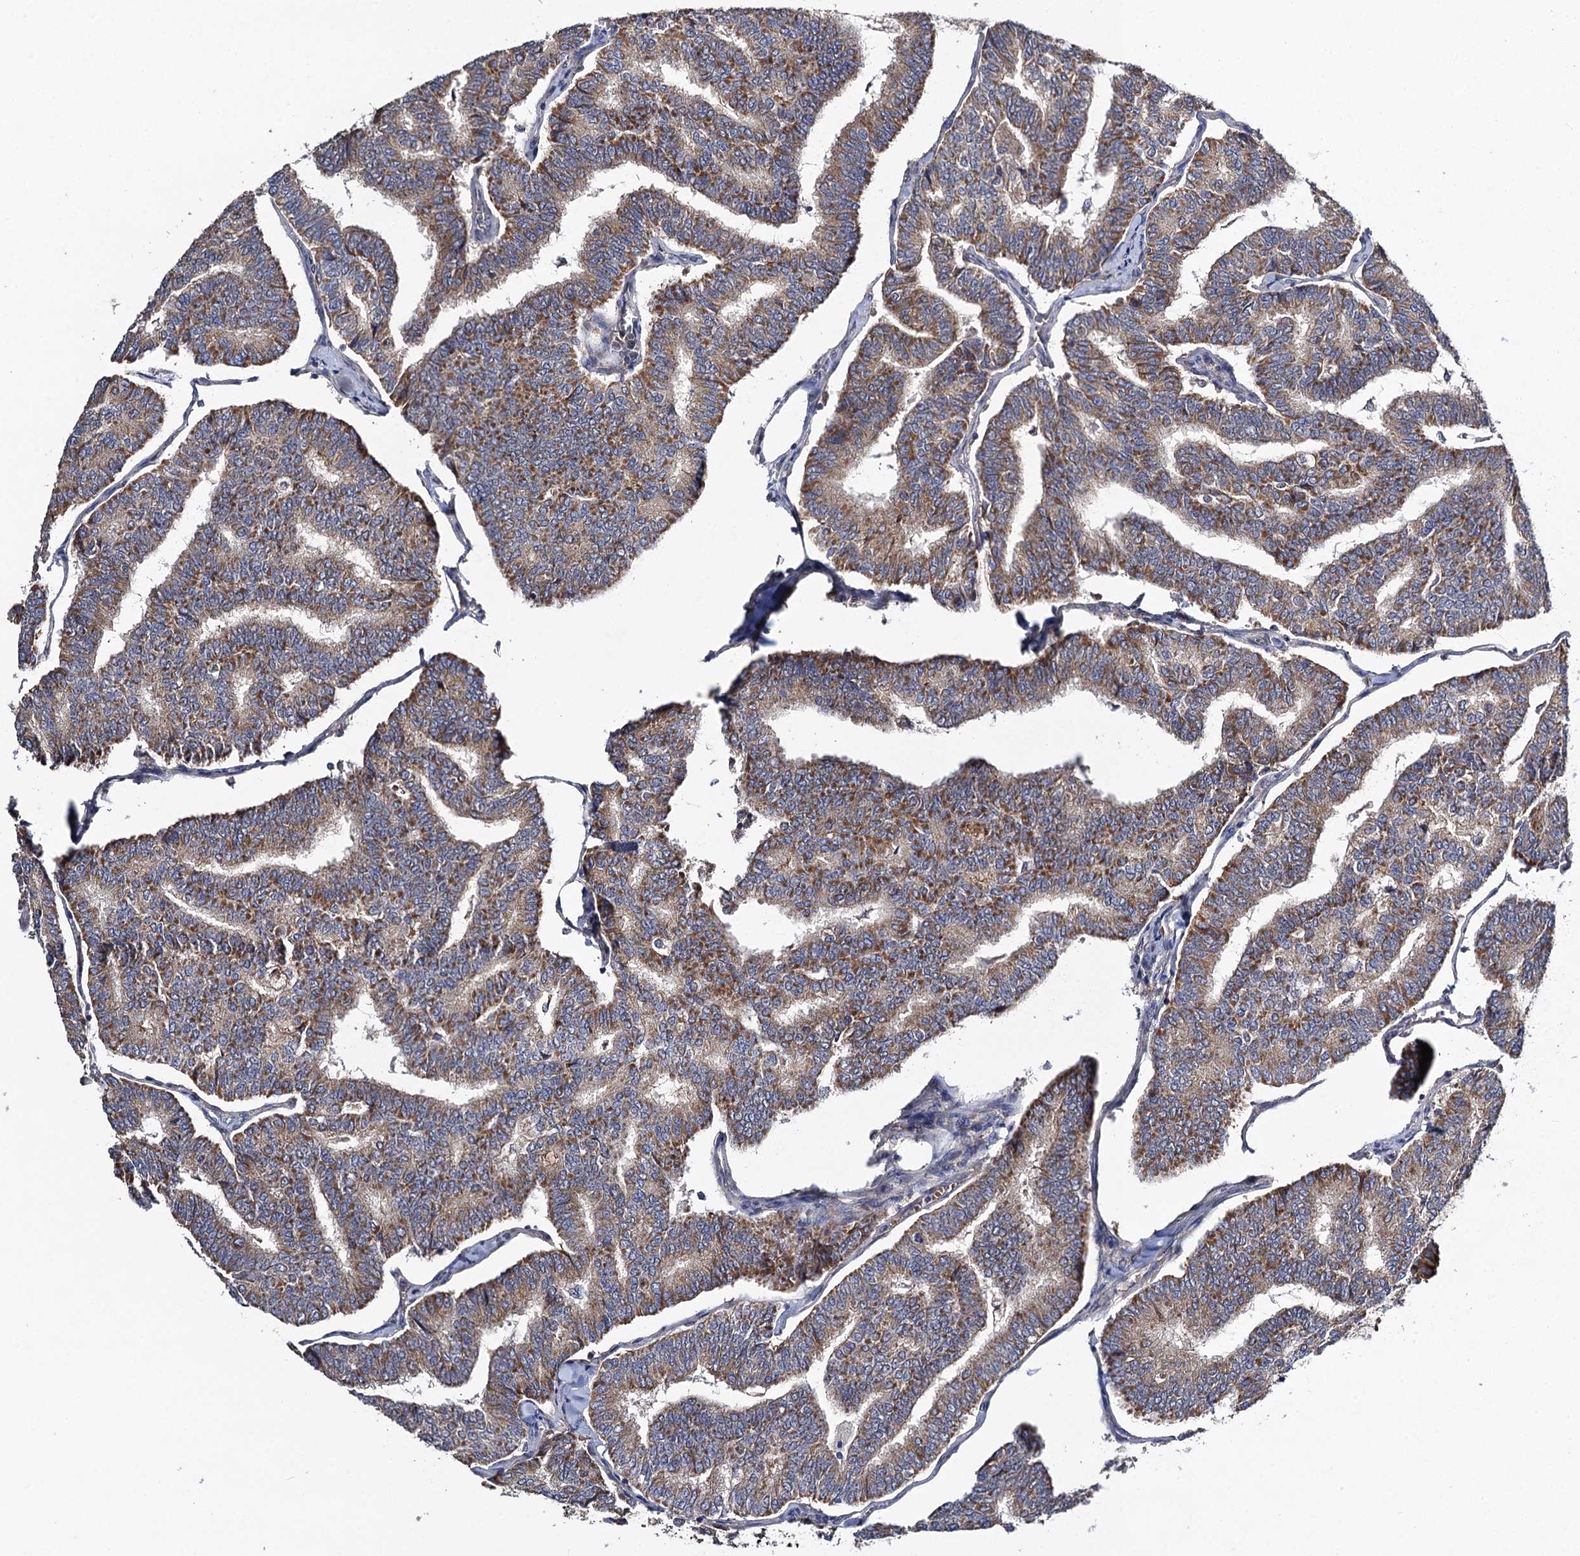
{"staining": {"intensity": "moderate", "quantity": "25%-75%", "location": "cytoplasmic/membranous"}, "tissue": "thyroid cancer", "cell_type": "Tumor cells", "image_type": "cancer", "snomed": [{"axis": "morphology", "description": "Papillary adenocarcinoma, NOS"}, {"axis": "topography", "description": "Thyroid gland"}], "caption": "Human thyroid papillary adenocarcinoma stained for a protein (brown) reveals moderate cytoplasmic/membranous positive expression in about 25%-75% of tumor cells.", "gene": "VPS37D", "patient": {"sex": "female", "age": 35}}